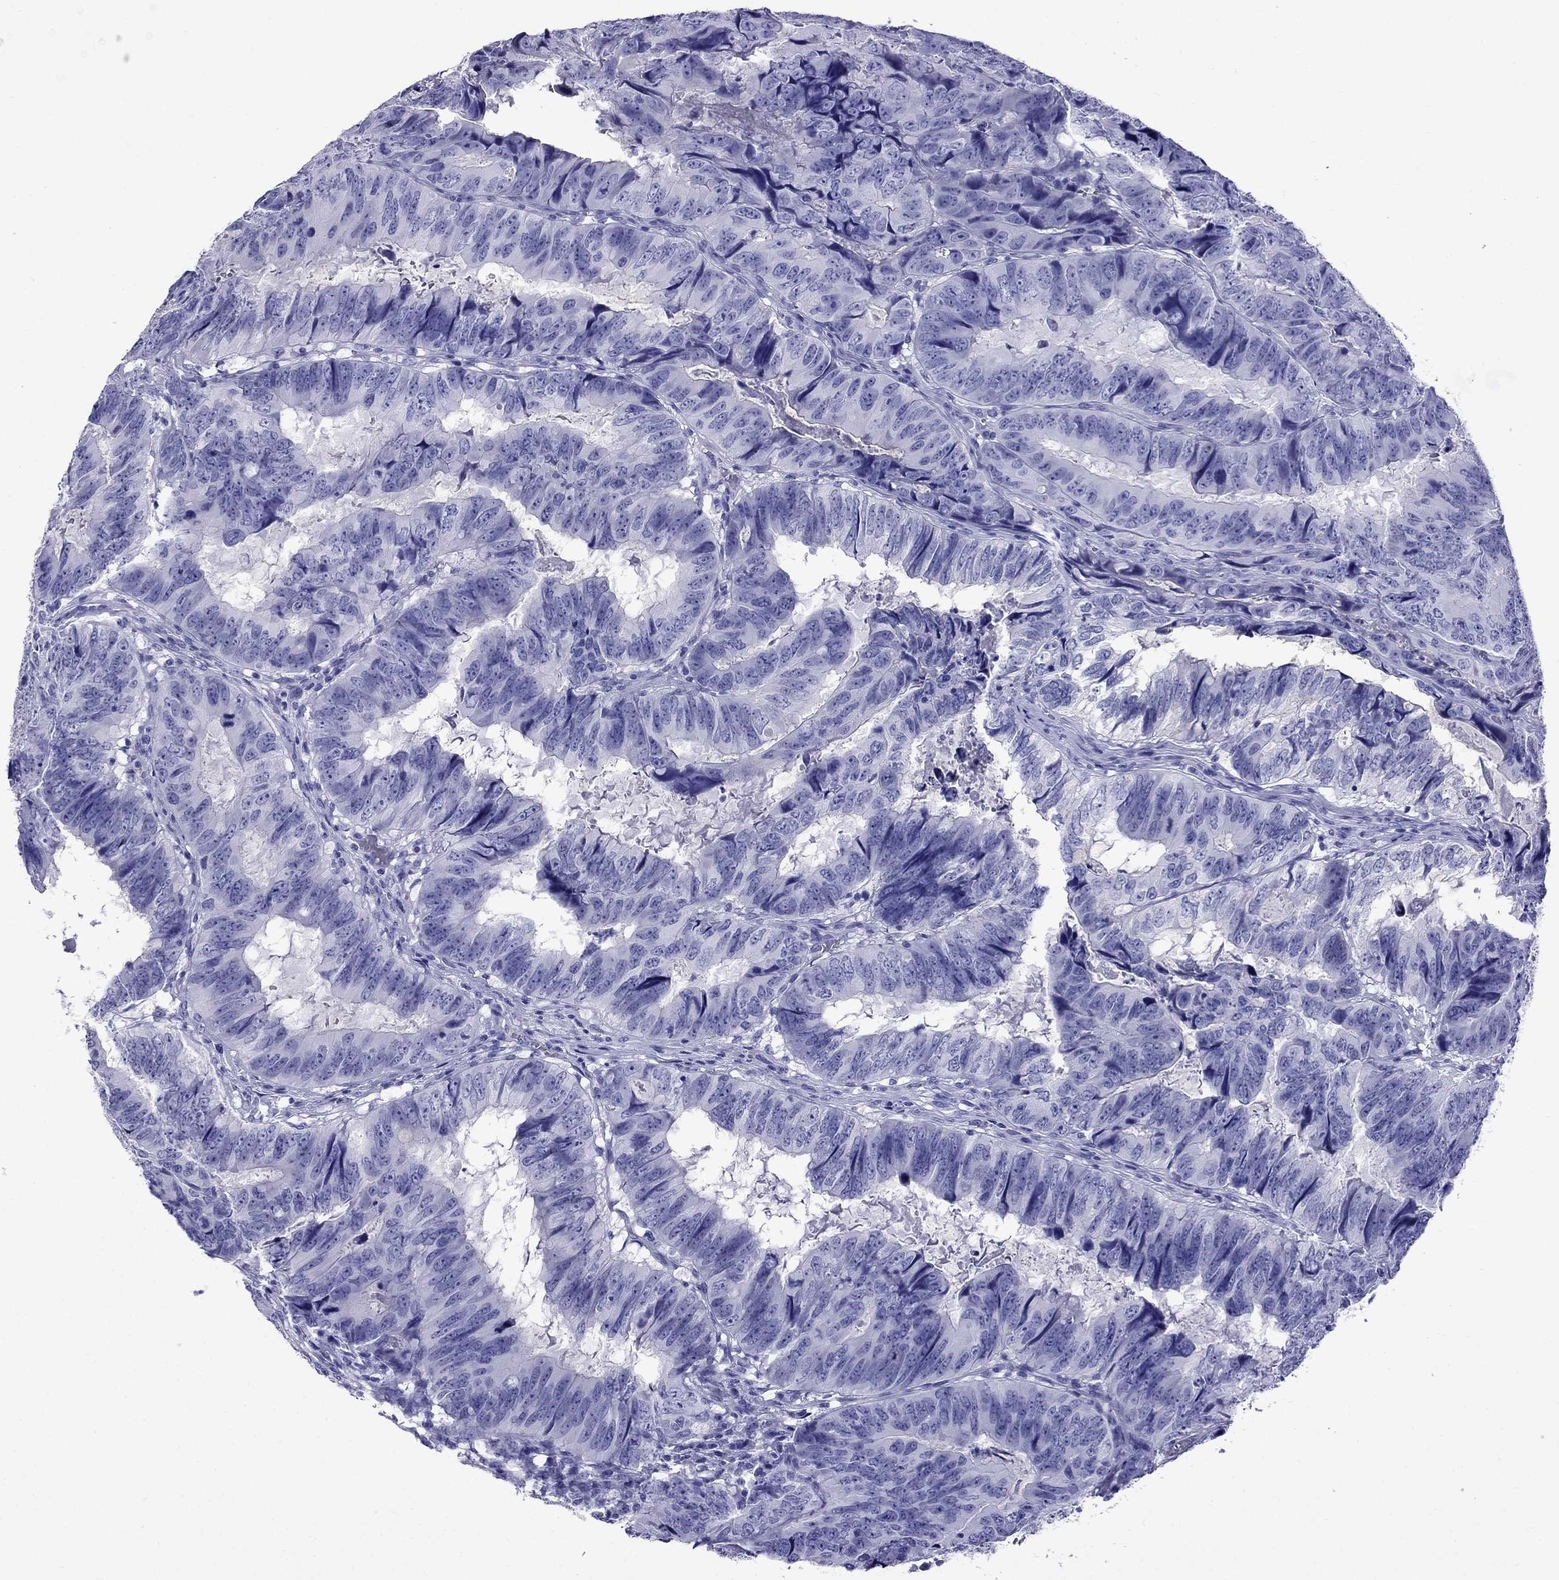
{"staining": {"intensity": "negative", "quantity": "none", "location": "none"}, "tissue": "colorectal cancer", "cell_type": "Tumor cells", "image_type": "cancer", "snomed": [{"axis": "morphology", "description": "Adenocarcinoma, NOS"}, {"axis": "topography", "description": "Colon"}], "caption": "An immunohistochemistry (IHC) photomicrograph of colorectal adenocarcinoma is shown. There is no staining in tumor cells of colorectal adenocarcinoma.", "gene": "CRYBA1", "patient": {"sex": "male", "age": 79}}